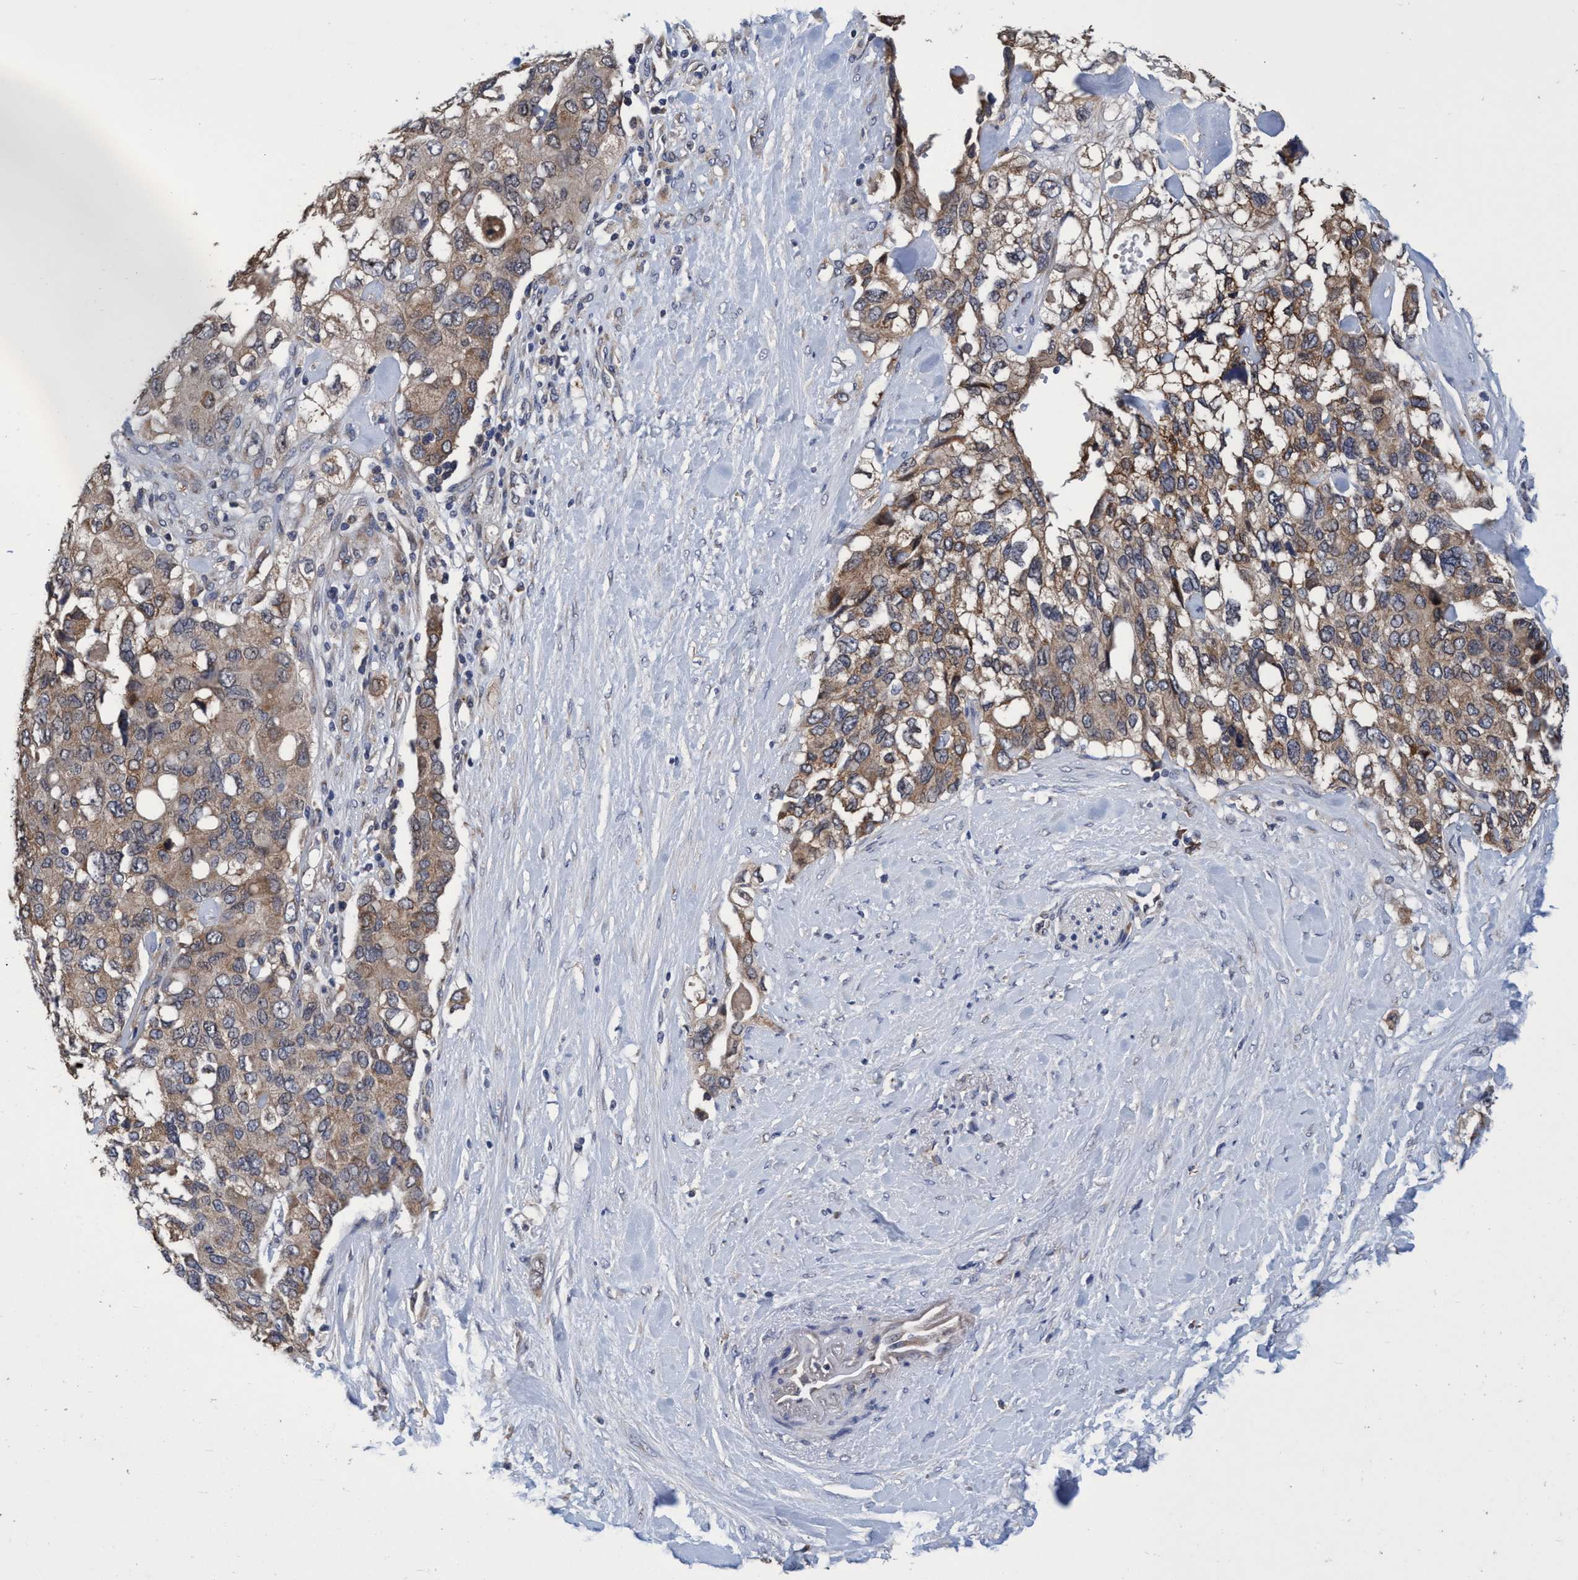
{"staining": {"intensity": "weak", "quantity": ">75%", "location": "cytoplasmic/membranous"}, "tissue": "pancreatic cancer", "cell_type": "Tumor cells", "image_type": "cancer", "snomed": [{"axis": "morphology", "description": "Adenocarcinoma, NOS"}, {"axis": "topography", "description": "Pancreas"}], "caption": "A photomicrograph of pancreatic cancer stained for a protein exhibits weak cytoplasmic/membranous brown staining in tumor cells.", "gene": "CALCOCO2", "patient": {"sex": "female", "age": 56}}